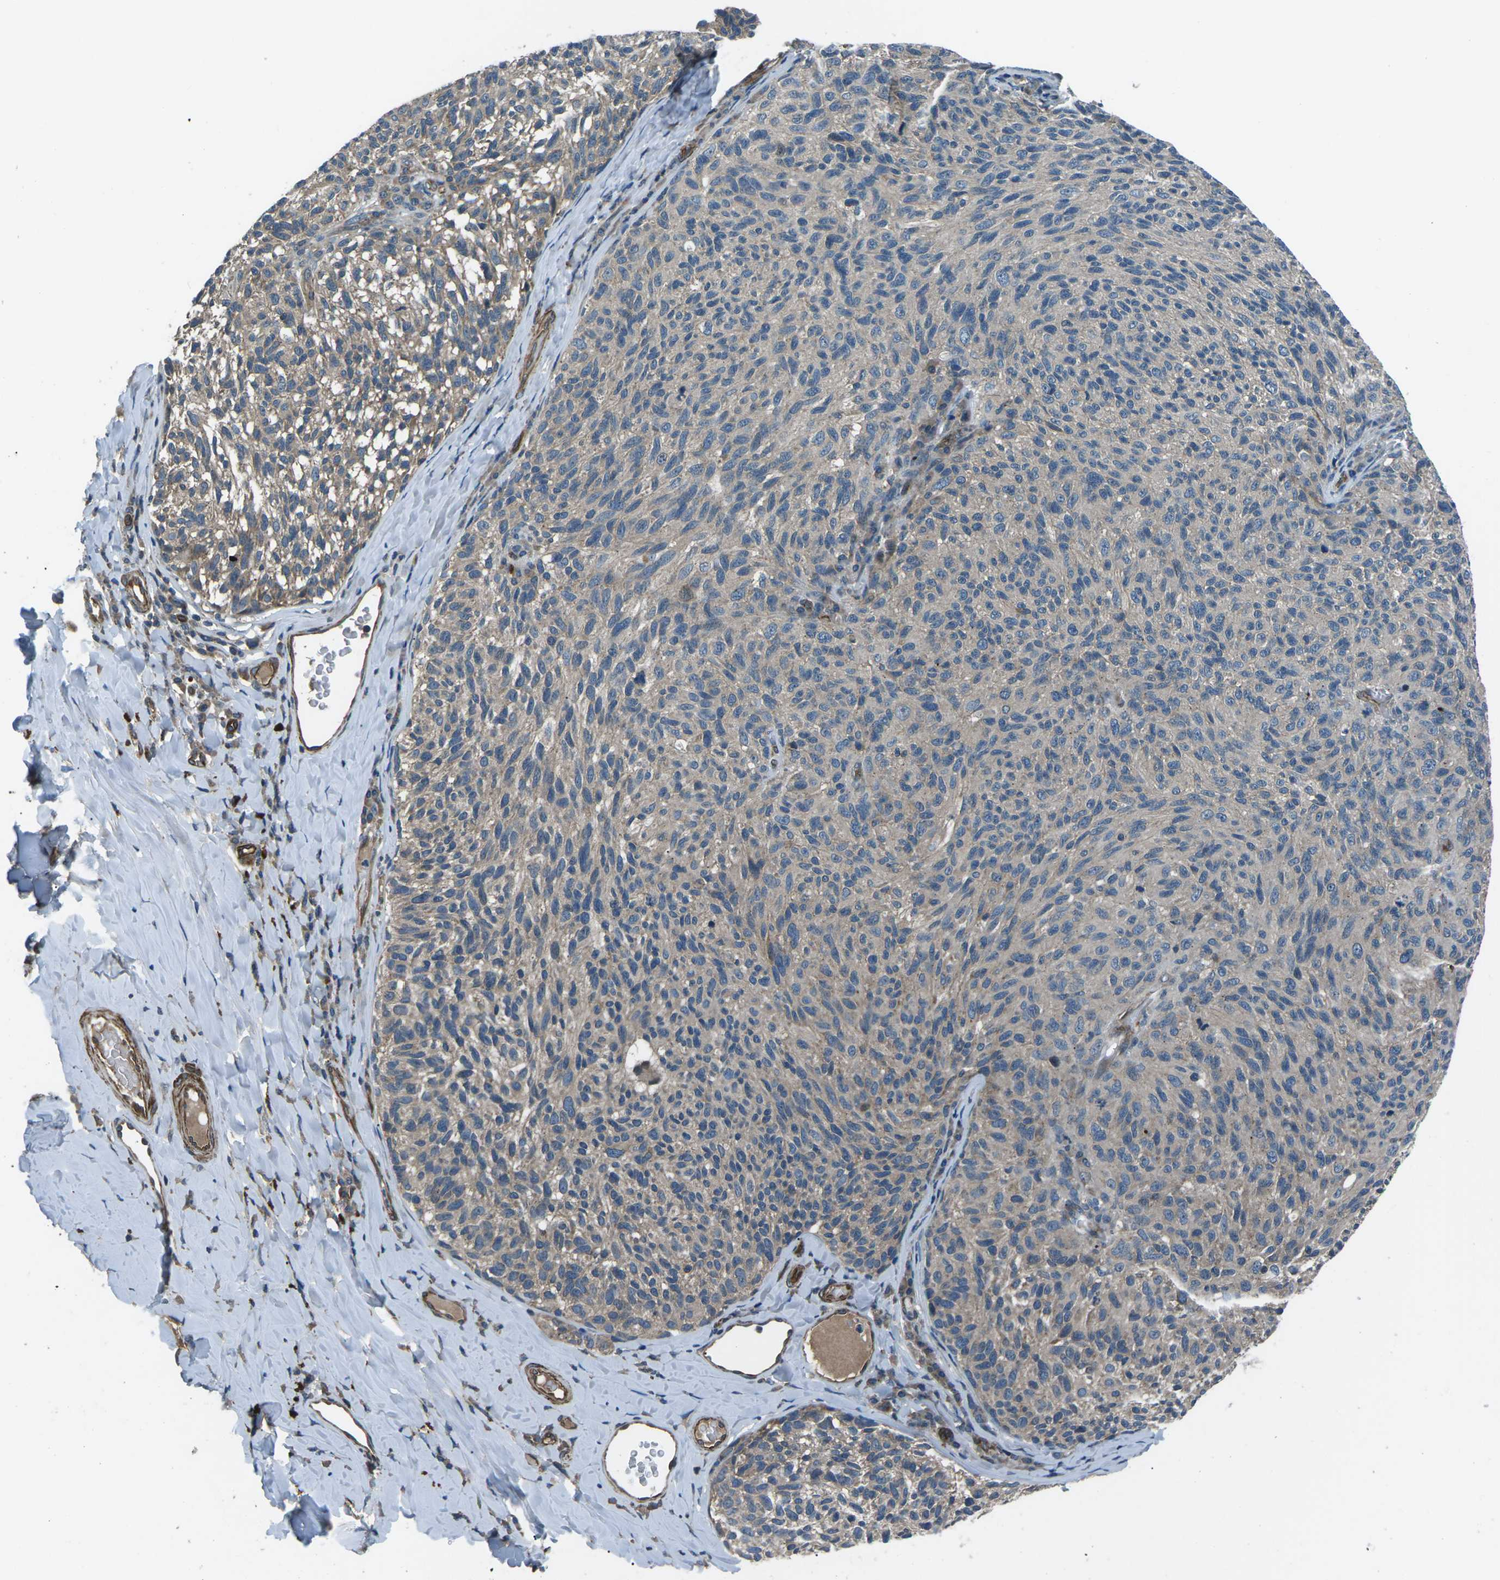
{"staining": {"intensity": "negative", "quantity": "none", "location": "none"}, "tissue": "melanoma", "cell_type": "Tumor cells", "image_type": "cancer", "snomed": [{"axis": "morphology", "description": "Malignant melanoma, NOS"}, {"axis": "topography", "description": "Skin"}], "caption": "Tumor cells are negative for protein expression in human malignant melanoma.", "gene": "AFAP1", "patient": {"sex": "female", "age": 73}}